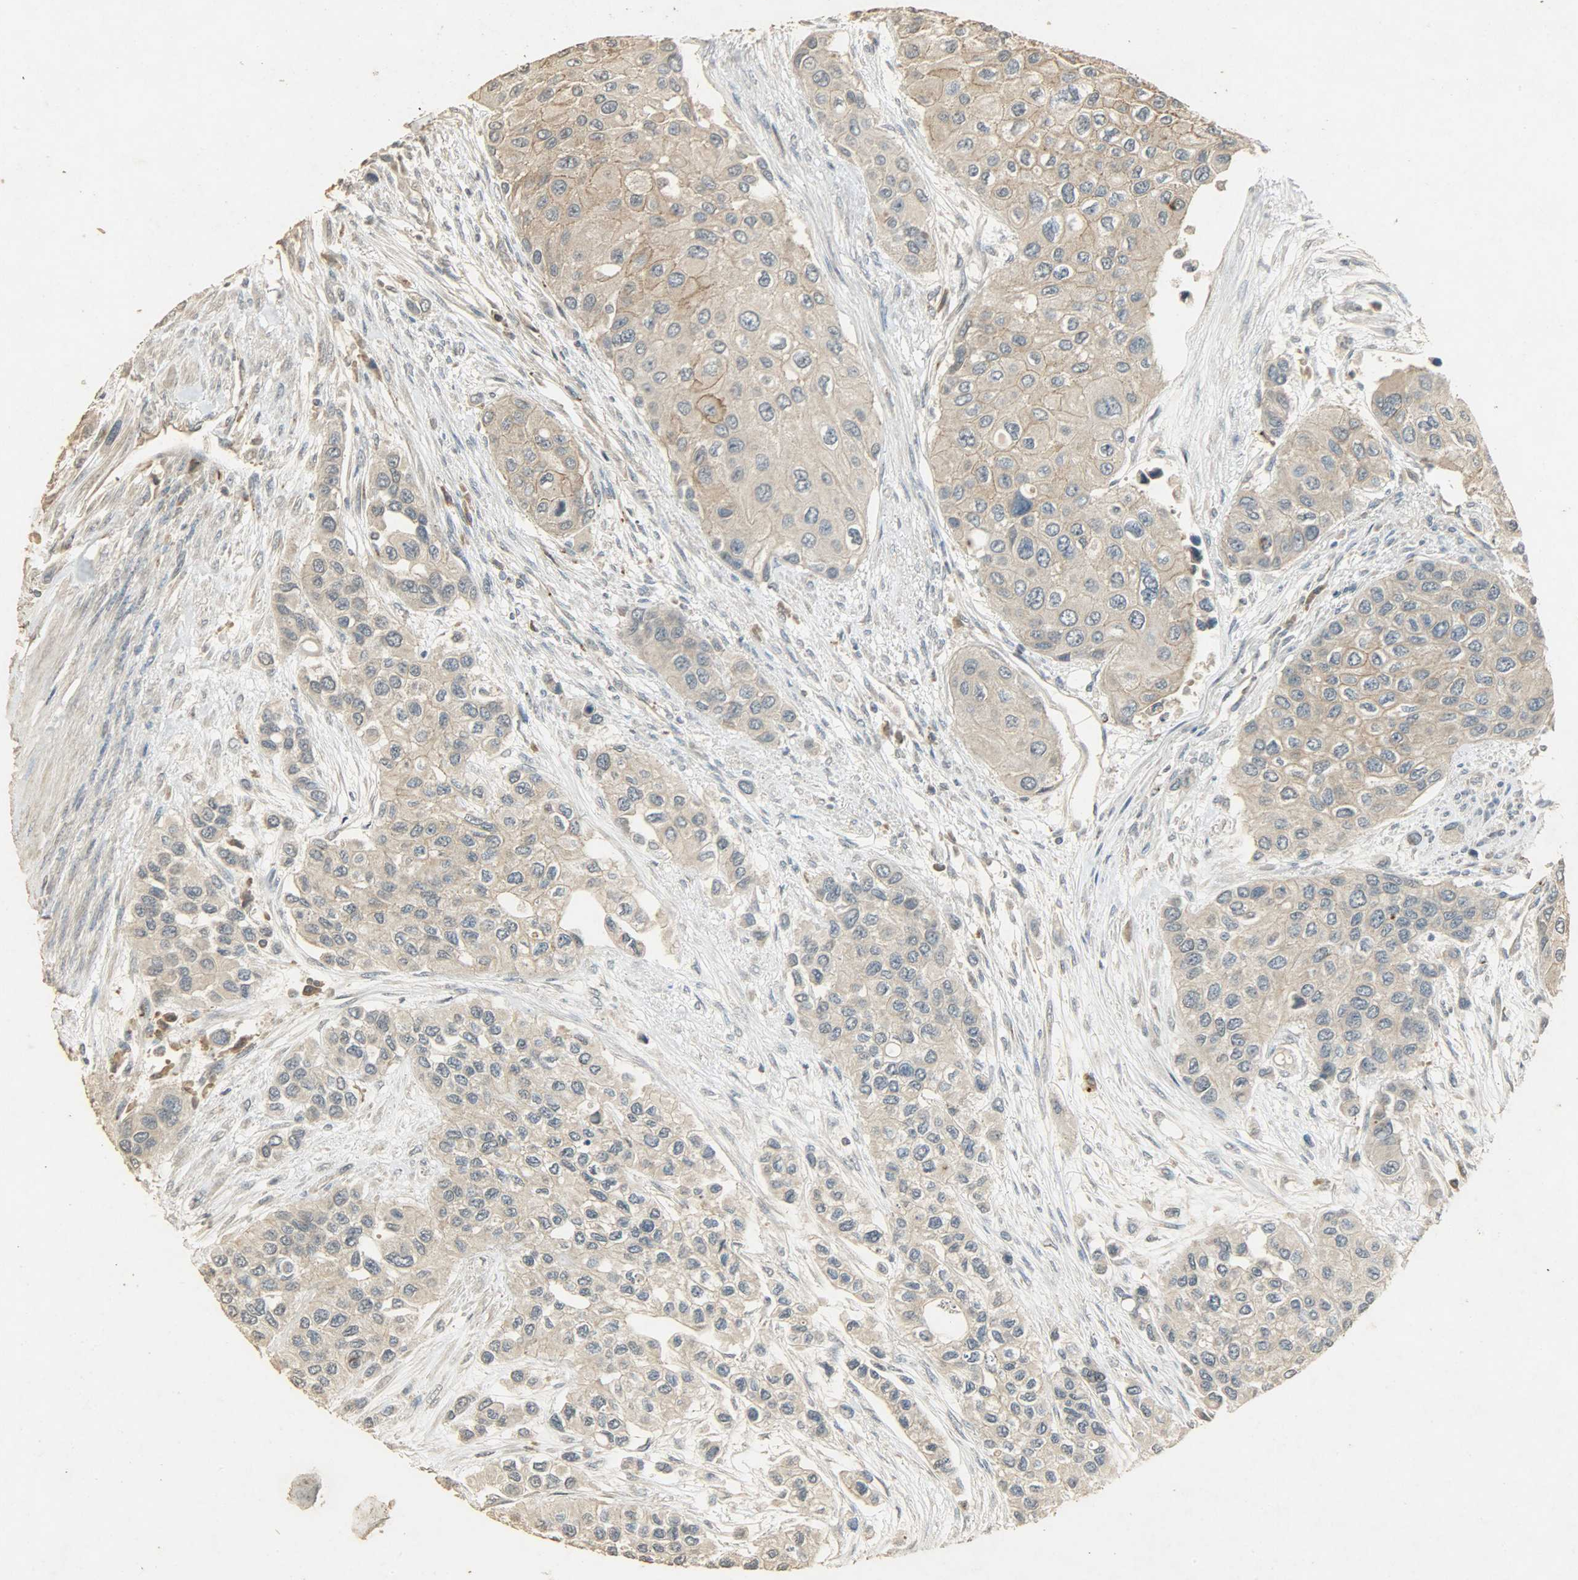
{"staining": {"intensity": "weak", "quantity": ">75%", "location": "cytoplasmic/membranous"}, "tissue": "urothelial cancer", "cell_type": "Tumor cells", "image_type": "cancer", "snomed": [{"axis": "morphology", "description": "Urothelial carcinoma, High grade"}, {"axis": "topography", "description": "Urinary bladder"}], "caption": "Approximately >75% of tumor cells in urothelial cancer reveal weak cytoplasmic/membranous protein positivity as visualized by brown immunohistochemical staining.", "gene": "ATP2B1", "patient": {"sex": "female", "age": 56}}